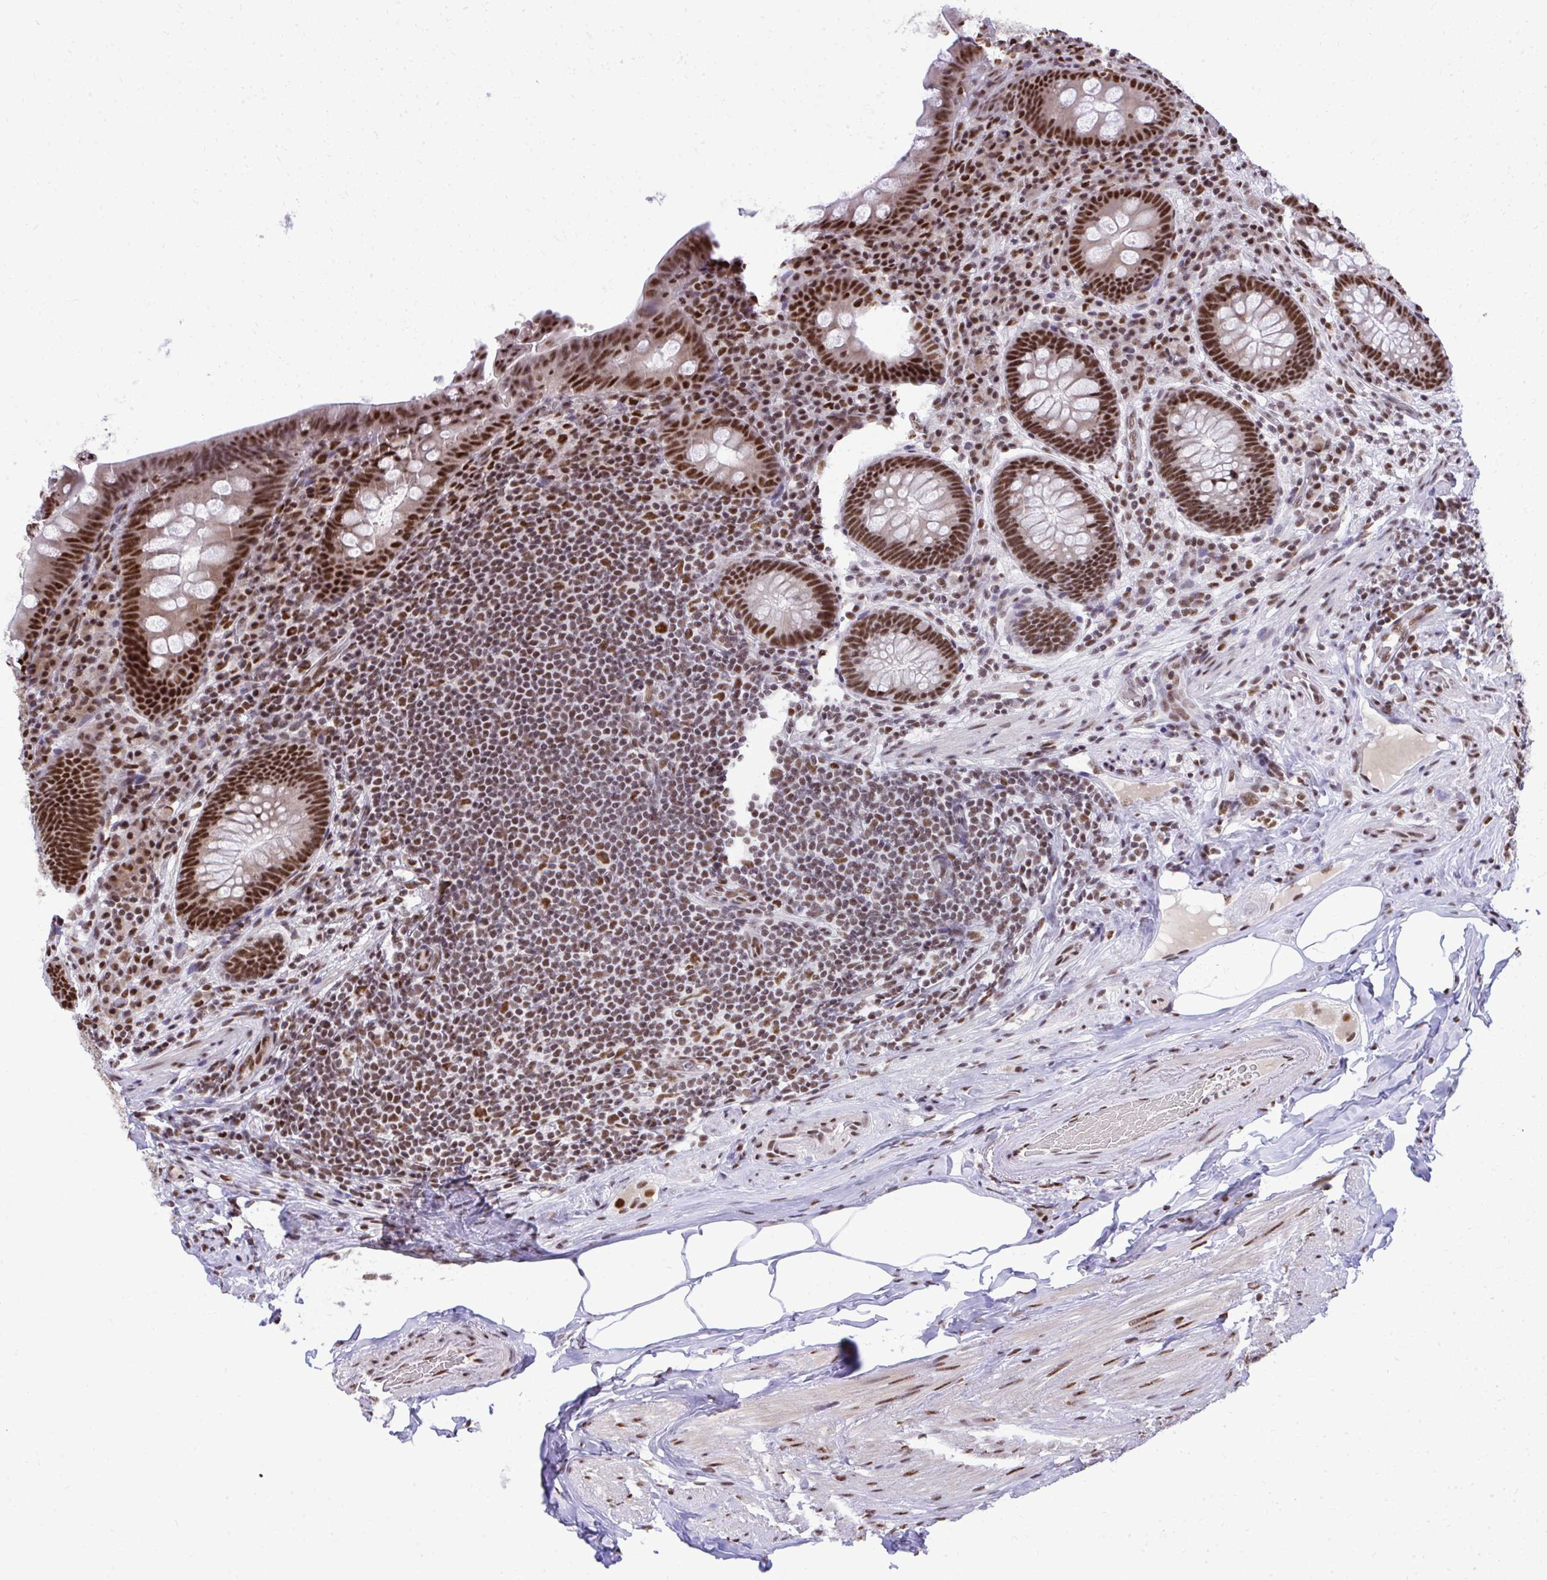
{"staining": {"intensity": "moderate", "quantity": ">75%", "location": "nuclear"}, "tissue": "appendix", "cell_type": "Glandular cells", "image_type": "normal", "snomed": [{"axis": "morphology", "description": "Normal tissue, NOS"}, {"axis": "topography", "description": "Appendix"}], "caption": "Glandular cells reveal medium levels of moderate nuclear positivity in approximately >75% of cells in benign appendix. The protein is shown in brown color, while the nuclei are stained blue.", "gene": "PRPF19", "patient": {"sex": "male", "age": 71}}